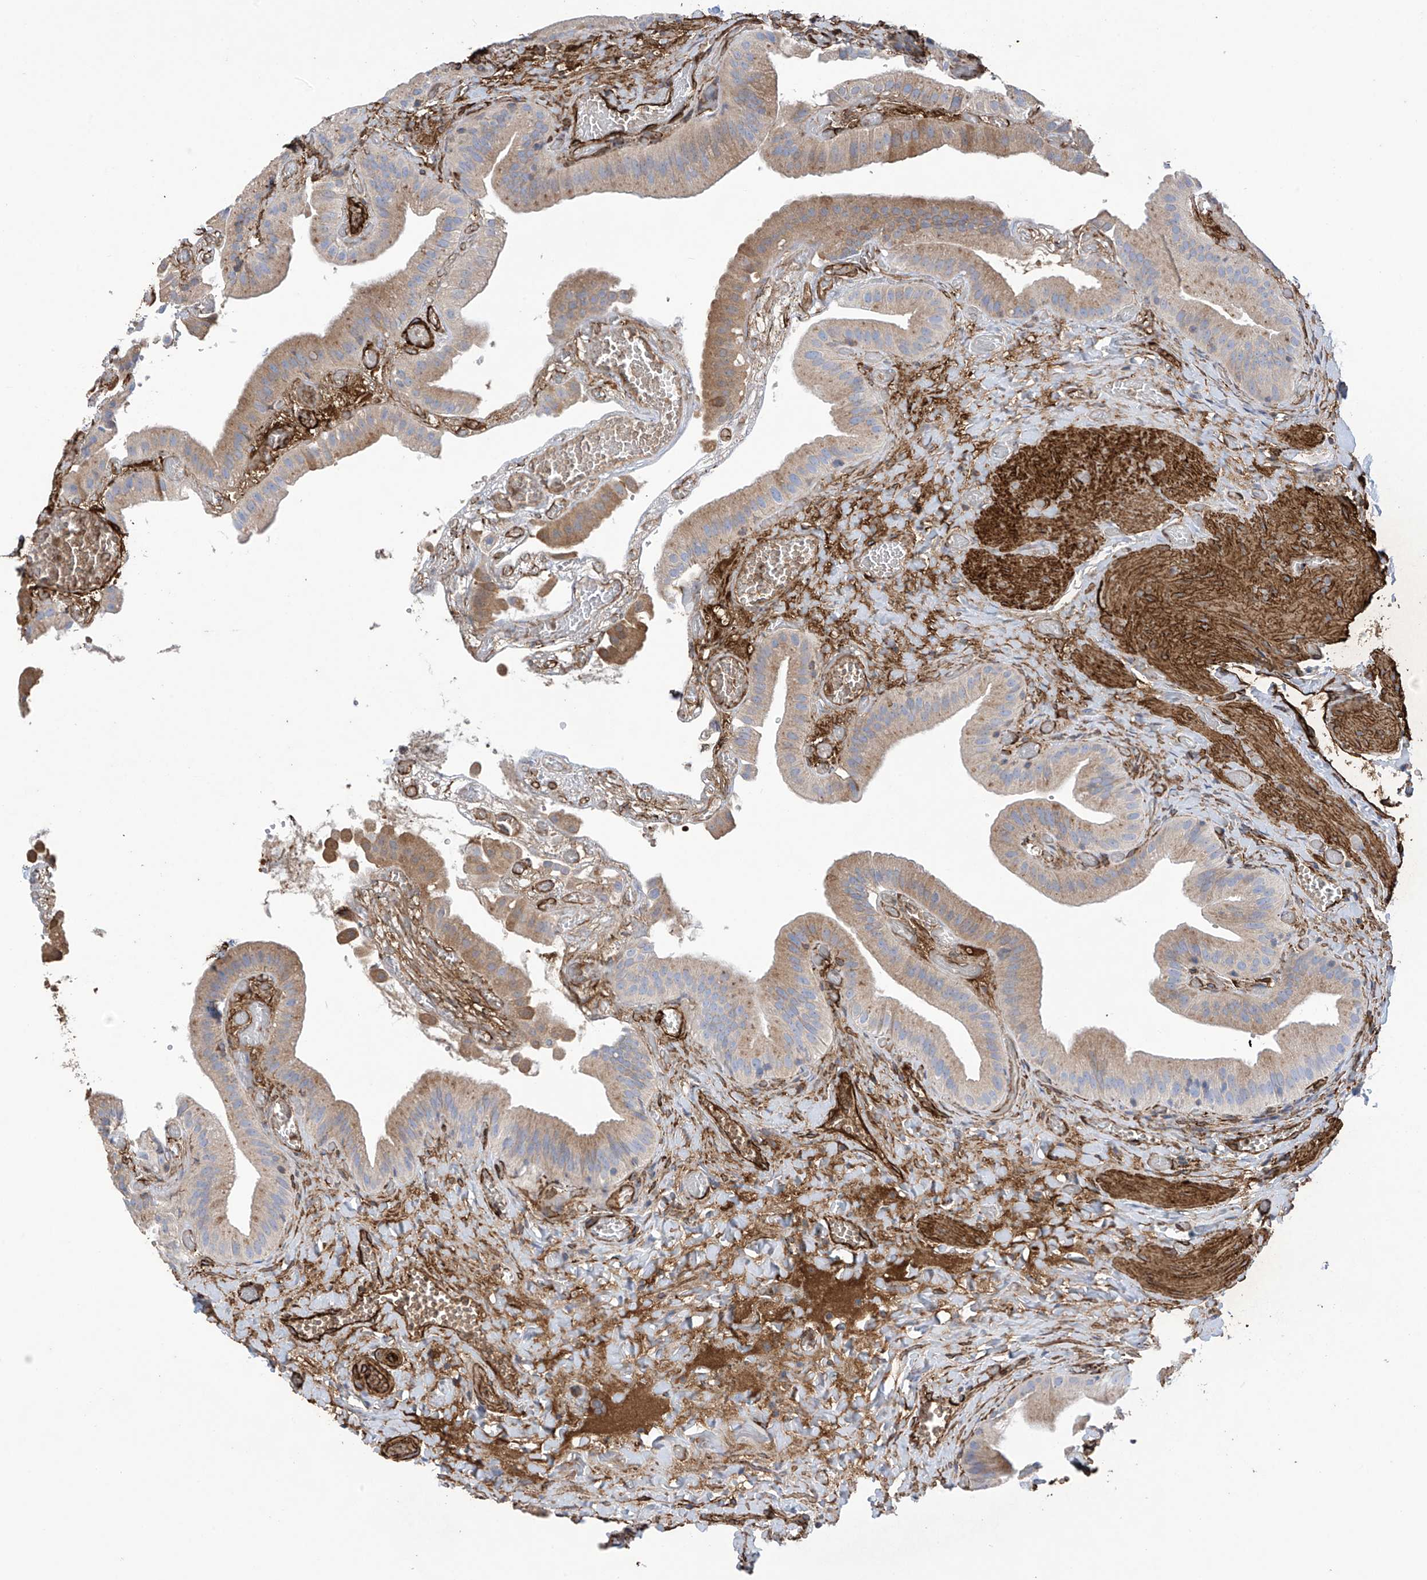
{"staining": {"intensity": "moderate", "quantity": "25%-75%", "location": "cytoplasmic/membranous"}, "tissue": "gallbladder", "cell_type": "Glandular cells", "image_type": "normal", "snomed": [{"axis": "morphology", "description": "Normal tissue, NOS"}, {"axis": "topography", "description": "Gallbladder"}], "caption": "About 25%-75% of glandular cells in normal human gallbladder reveal moderate cytoplasmic/membranous protein positivity as visualized by brown immunohistochemical staining.", "gene": "UBTD1", "patient": {"sex": "female", "age": 64}}